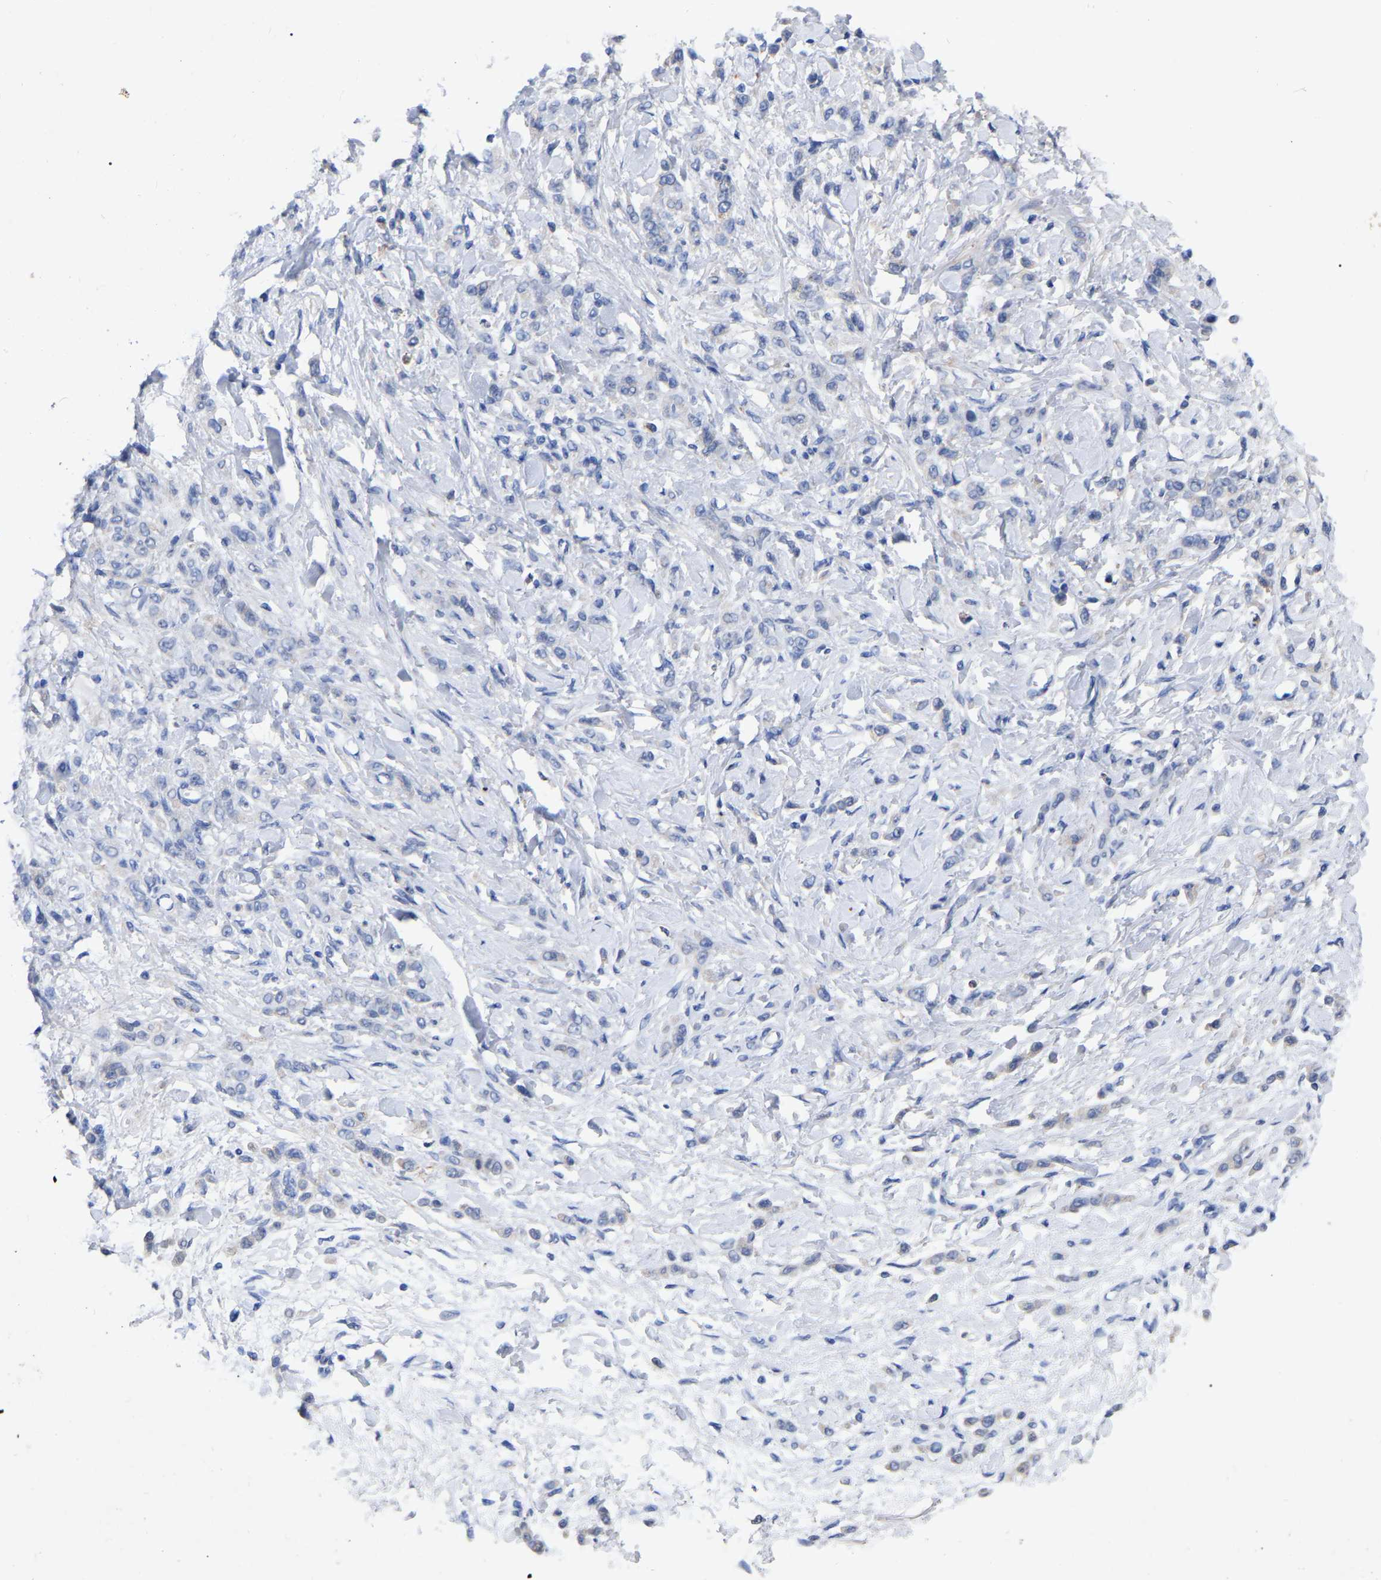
{"staining": {"intensity": "negative", "quantity": "none", "location": "none"}, "tissue": "stomach cancer", "cell_type": "Tumor cells", "image_type": "cancer", "snomed": [{"axis": "morphology", "description": "Normal tissue, NOS"}, {"axis": "morphology", "description": "Adenocarcinoma, NOS"}, {"axis": "topography", "description": "Stomach"}], "caption": "Immunohistochemistry histopathology image of human stomach cancer (adenocarcinoma) stained for a protein (brown), which displays no positivity in tumor cells.", "gene": "STRIP2", "patient": {"sex": "male", "age": 82}}